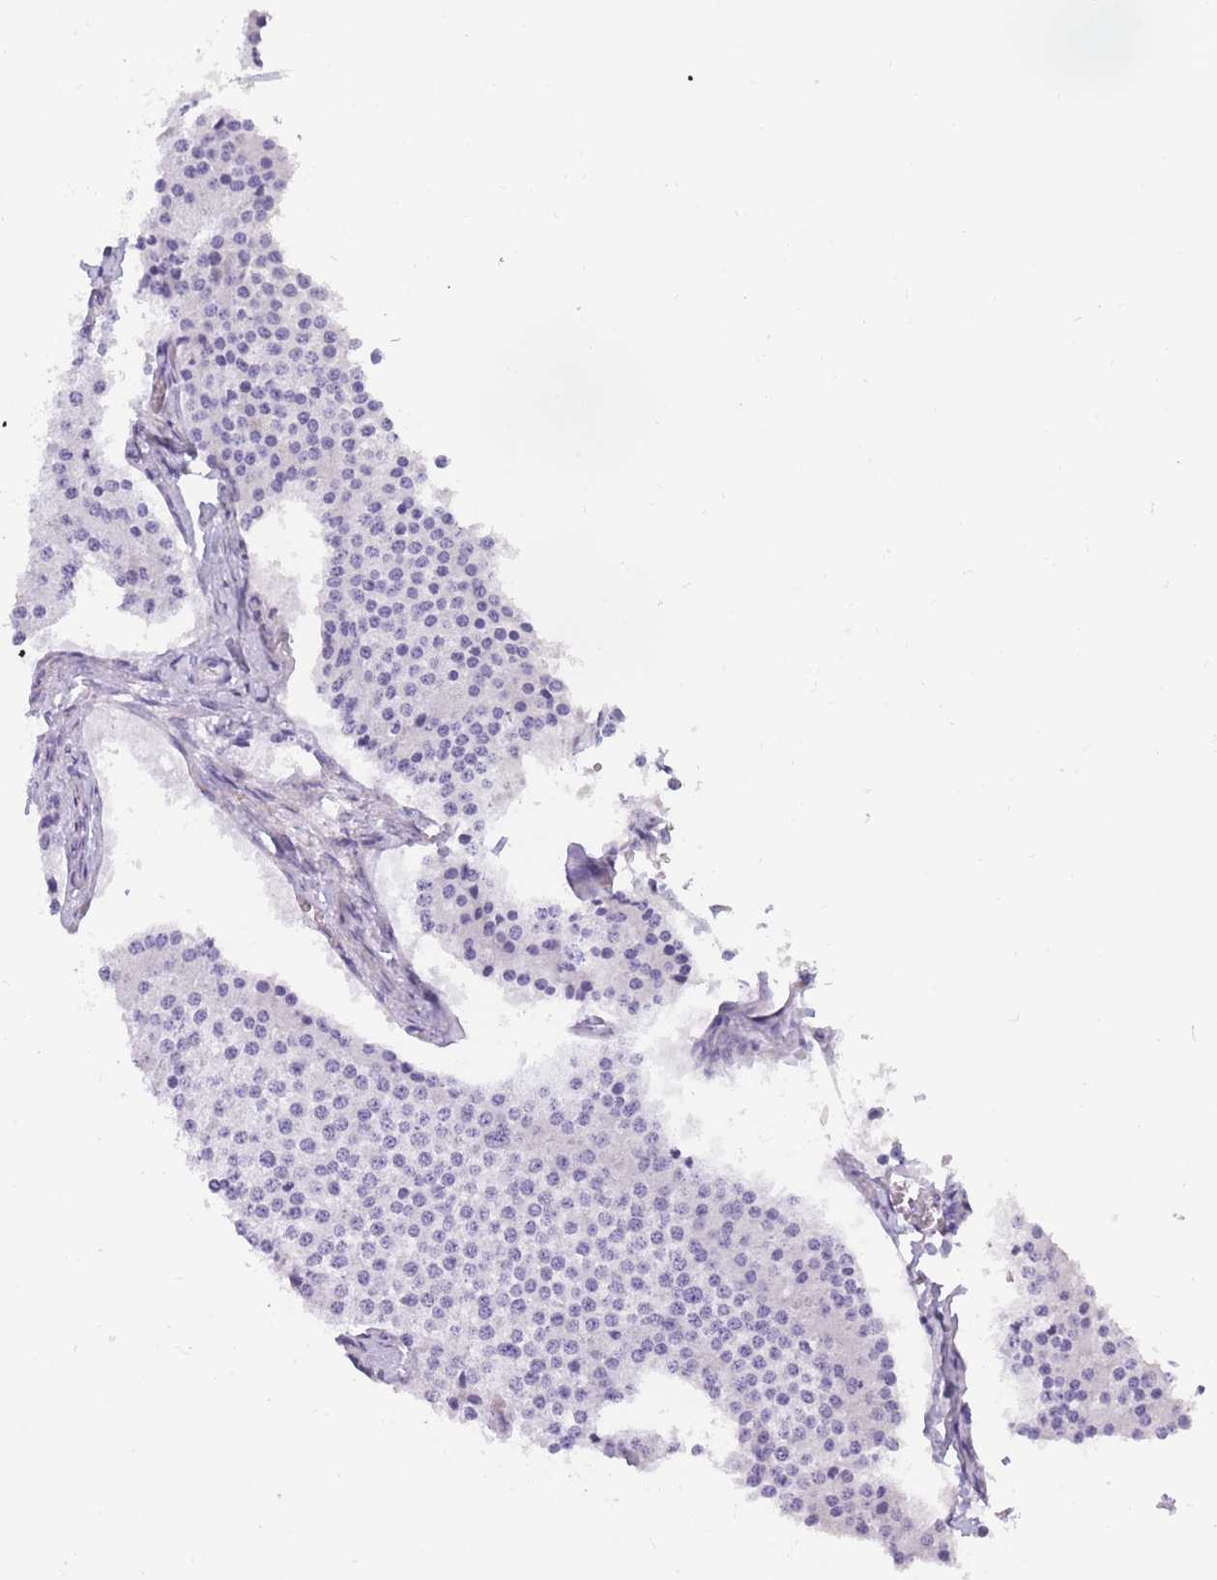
{"staining": {"intensity": "negative", "quantity": "none", "location": "none"}, "tissue": "carcinoid", "cell_type": "Tumor cells", "image_type": "cancer", "snomed": [{"axis": "morphology", "description": "Carcinoid, malignant, NOS"}, {"axis": "topography", "description": "Colon"}], "caption": "IHC of human carcinoid demonstrates no positivity in tumor cells.", "gene": "COL27A1", "patient": {"sex": "female", "age": 52}}